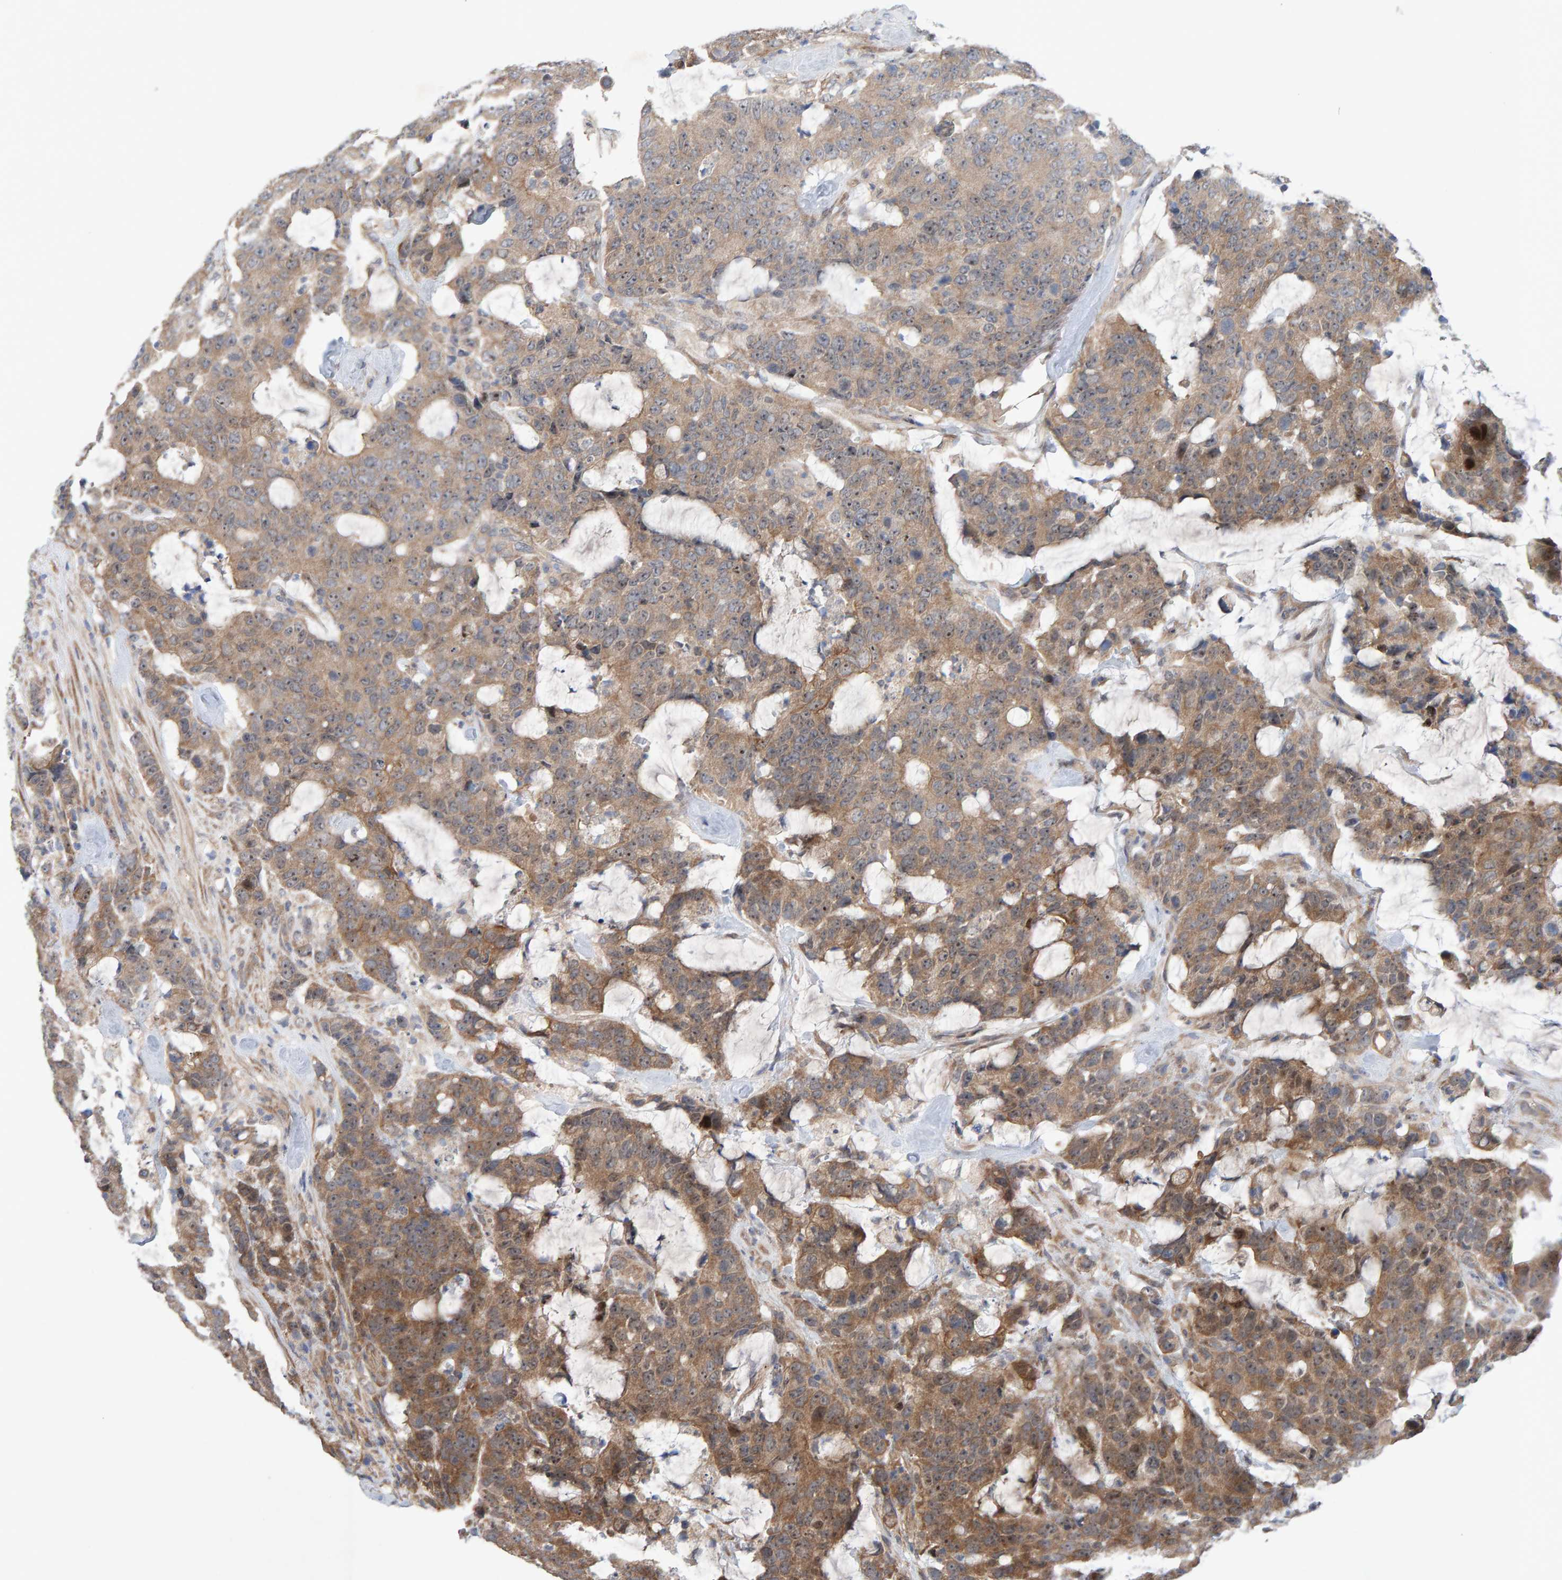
{"staining": {"intensity": "moderate", "quantity": ">75%", "location": "cytoplasmic/membranous"}, "tissue": "colorectal cancer", "cell_type": "Tumor cells", "image_type": "cancer", "snomed": [{"axis": "morphology", "description": "Adenocarcinoma, NOS"}, {"axis": "topography", "description": "Colon"}], "caption": "Immunohistochemical staining of human colorectal adenocarcinoma demonstrates medium levels of moderate cytoplasmic/membranous protein staining in about >75% of tumor cells.", "gene": "LRSAM1", "patient": {"sex": "female", "age": 86}}